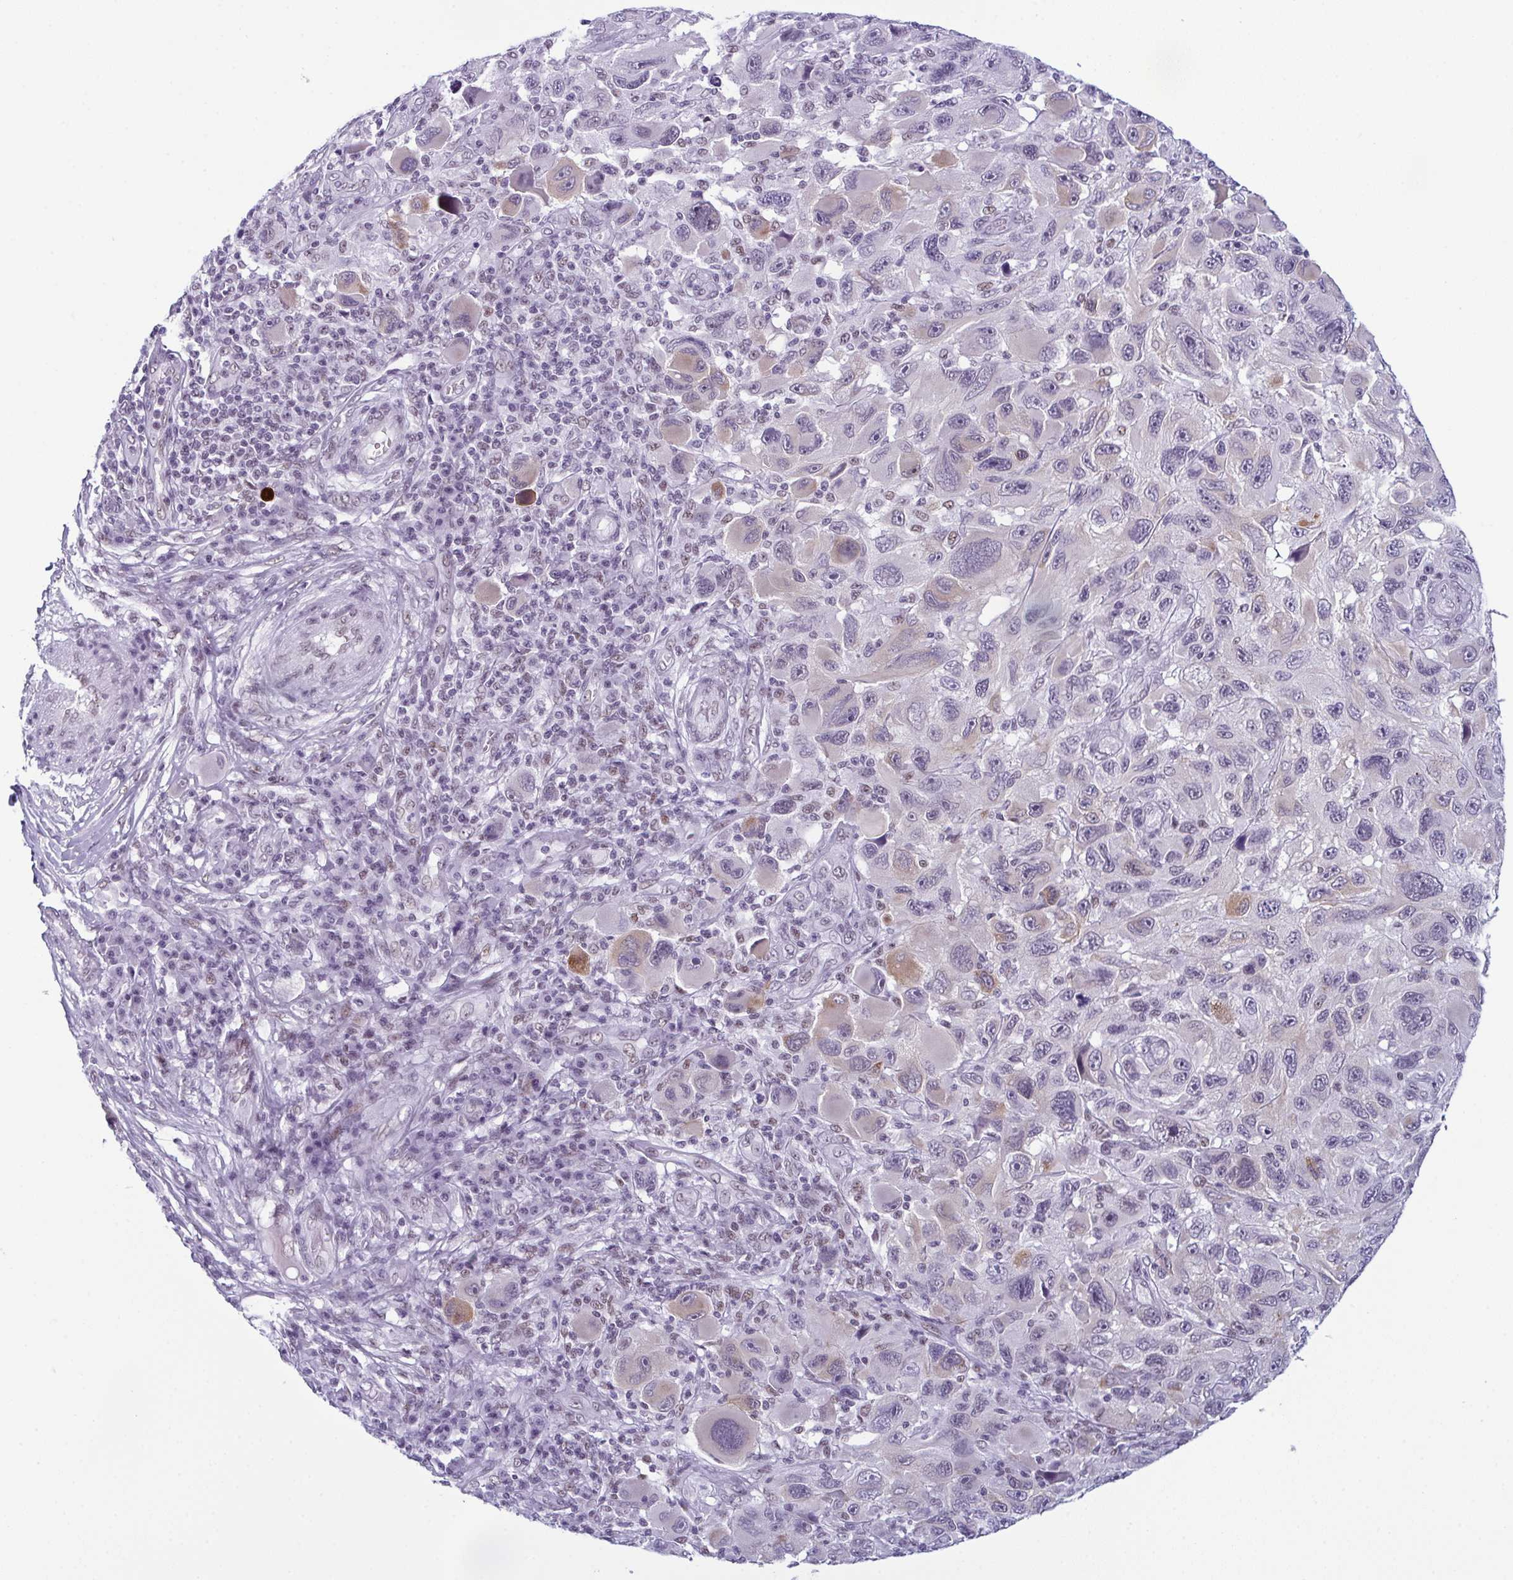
{"staining": {"intensity": "negative", "quantity": "none", "location": "none"}, "tissue": "melanoma", "cell_type": "Tumor cells", "image_type": "cancer", "snomed": [{"axis": "morphology", "description": "Malignant melanoma, NOS"}, {"axis": "topography", "description": "Skin"}], "caption": "A high-resolution histopathology image shows IHC staining of melanoma, which demonstrates no significant expression in tumor cells.", "gene": "RBM7", "patient": {"sex": "male", "age": 53}}